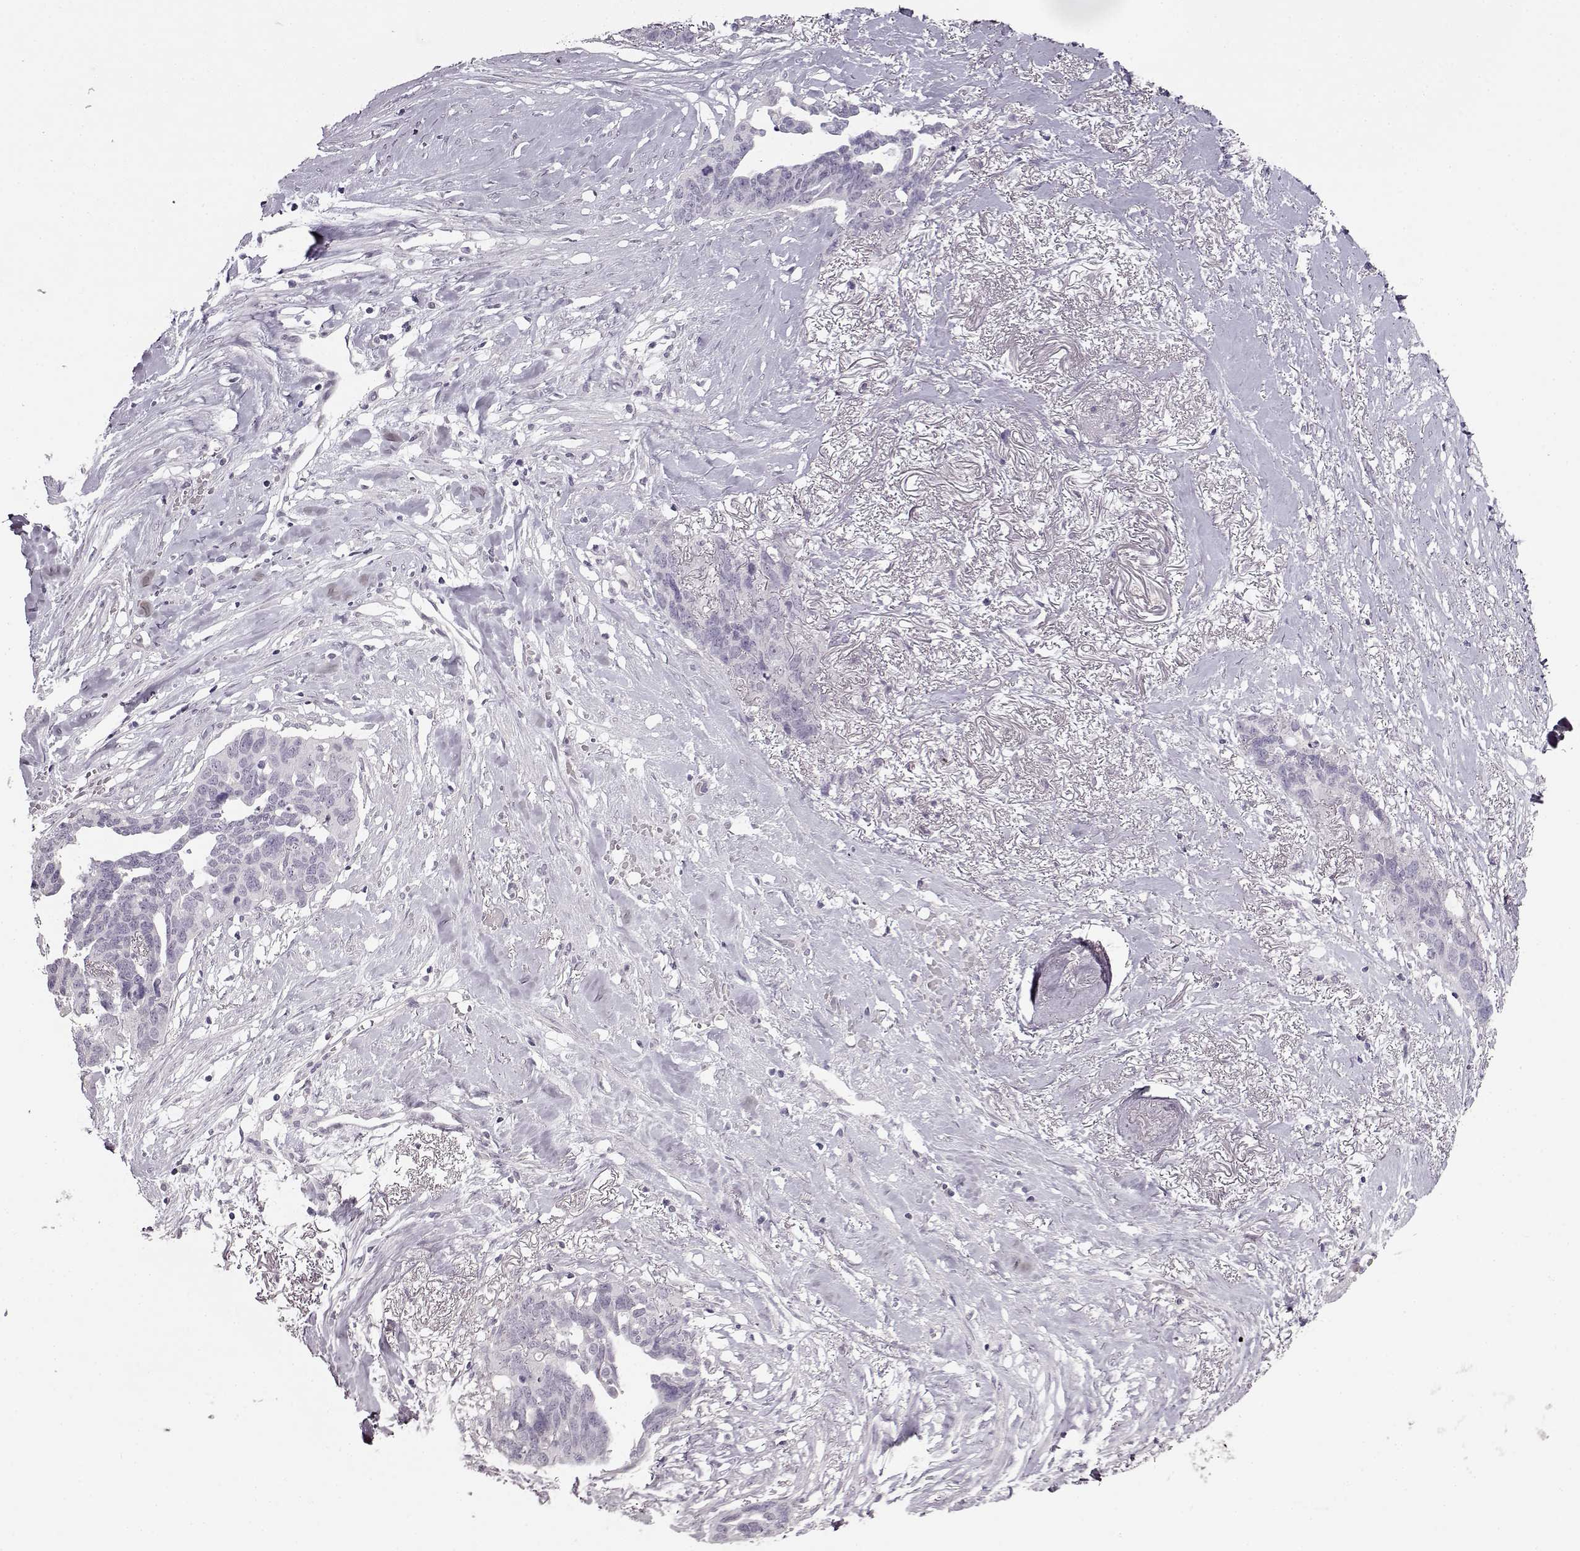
{"staining": {"intensity": "negative", "quantity": "none", "location": "none"}, "tissue": "ovarian cancer", "cell_type": "Tumor cells", "image_type": "cancer", "snomed": [{"axis": "morphology", "description": "Cystadenocarcinoma, serous, NOS"}, {"axis": "topography", "description": "Ovary"}], "caption": "A micrograph of ovarian serous cystadenocarcinoma stained for a protein exhibits no brown staining in tumor cells. (Immunohistochemistry (ihc), brightfield microscopy, high magnification).", "gene": "FSHB", "patient": {"sex": "female", "age": 69}}